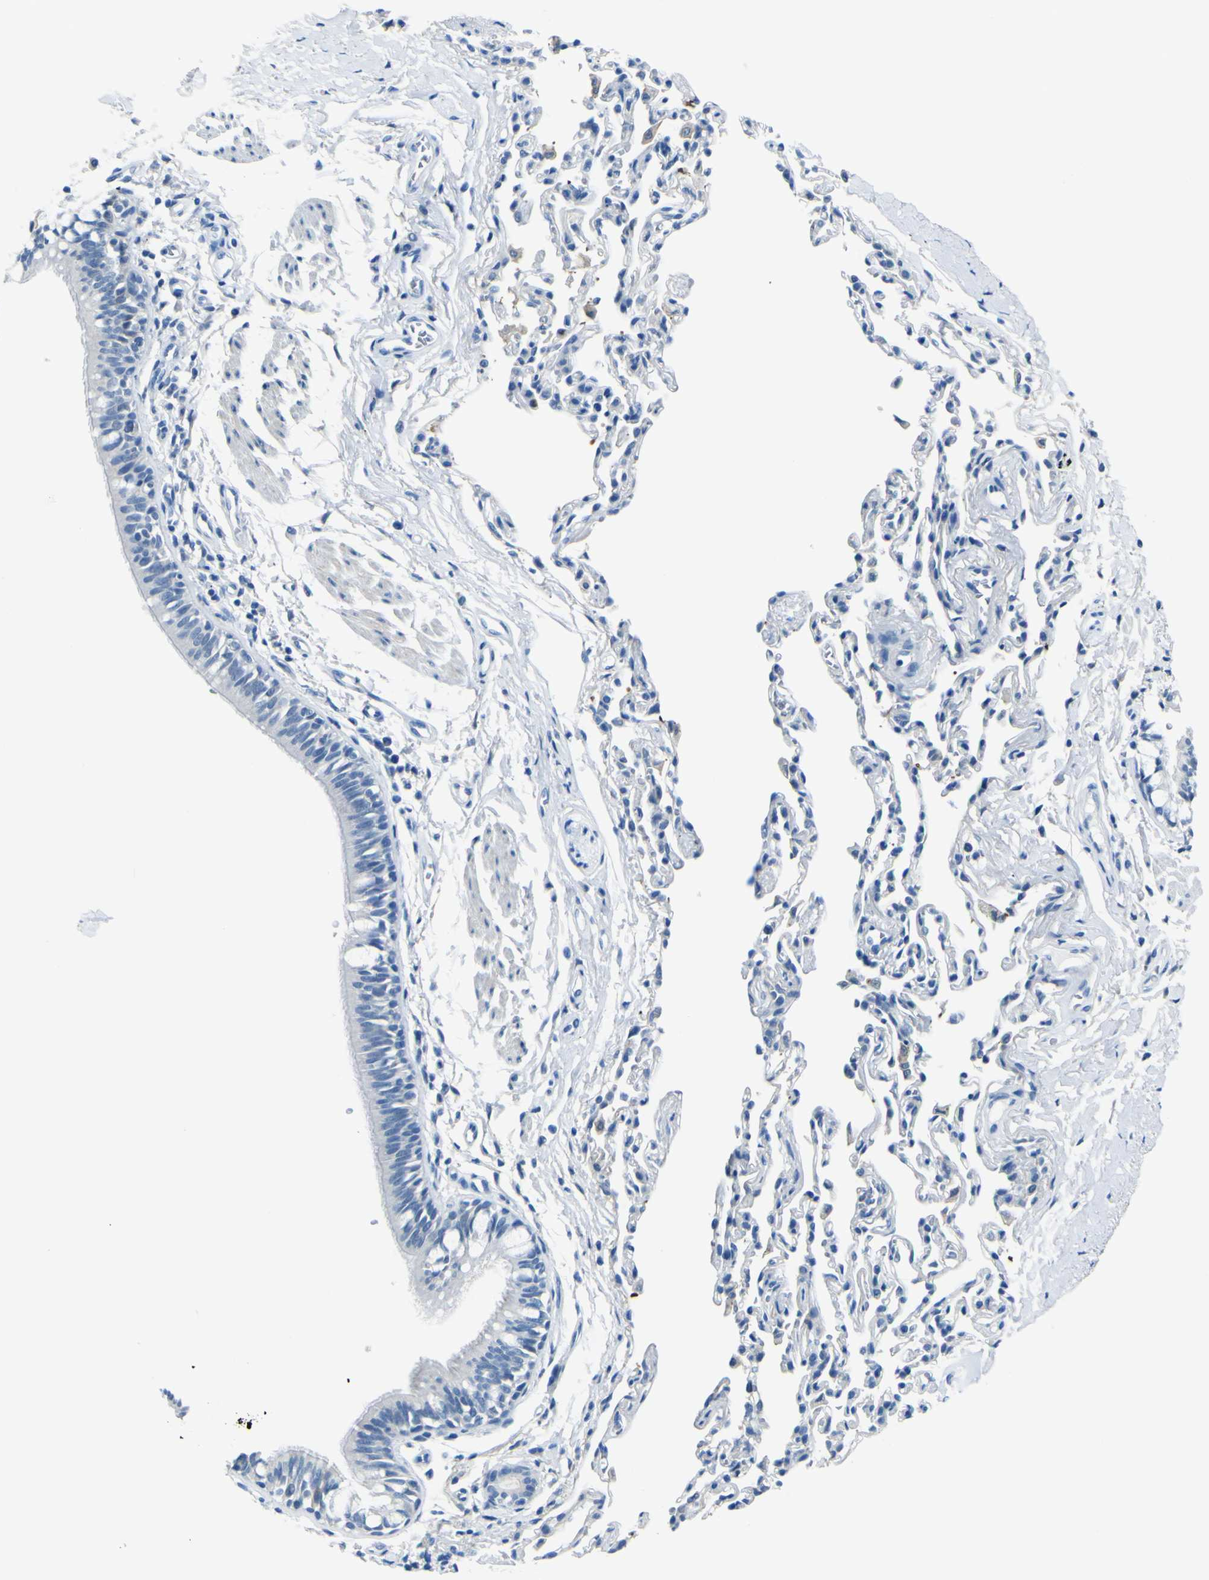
{"staining": {"intensity": "negative", "quantity": "none", "location": "none"}, "tissue": "bronchus", "cell_type": "Respiratory epithelial cells", "image_type": "normal", "snomed": [{"axis": "morphology", "description": "Normal tissue, NOS"}, {"axis": "topography", "description": "Bronchus"}, {"axis": "topography", "description": "Lung"}], "caption": "Immunohistochemistry photomicrograph of benign human bronchus stained for a protein (brown), which displays no expression in respiratory epithelial cells.", "gene": "PHKG1", "patient": {"sex": "male", "age": 64}}